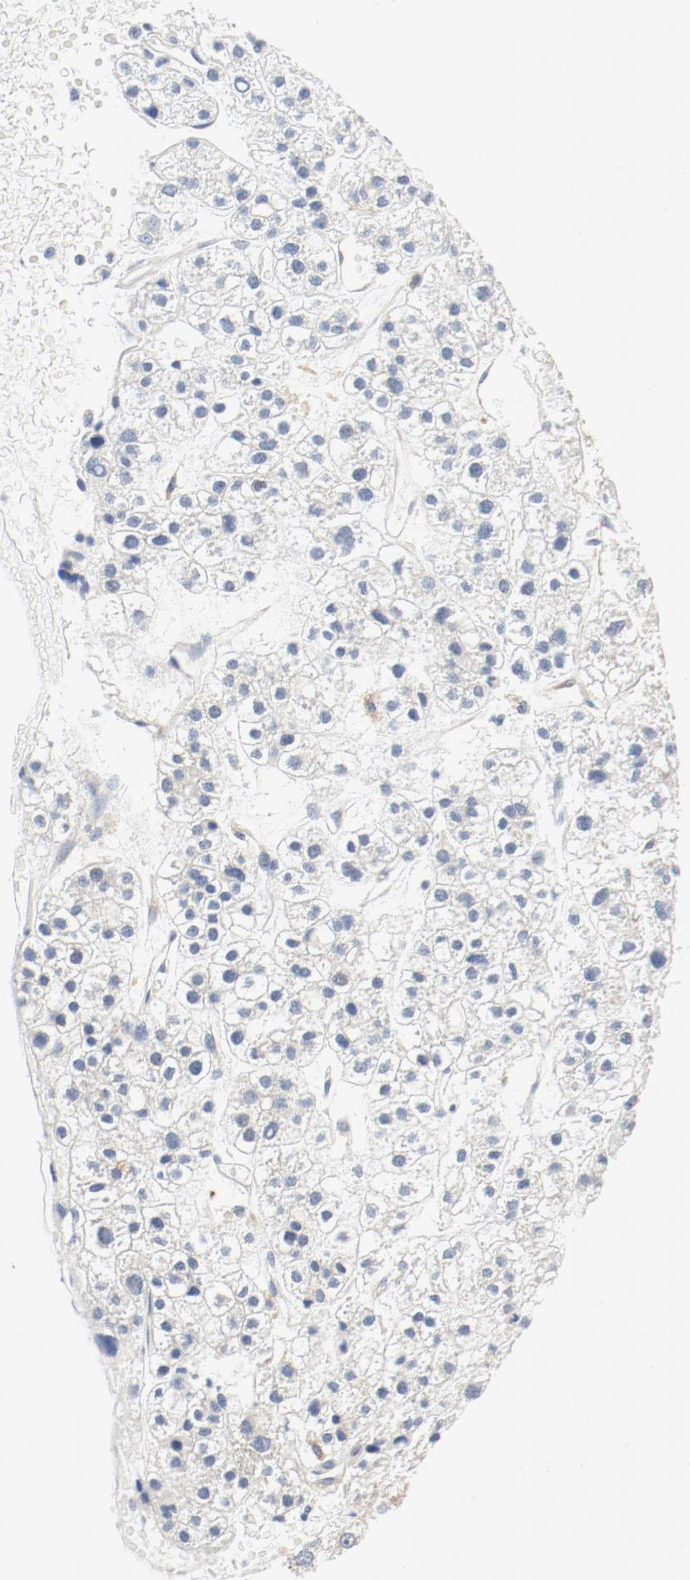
{"staining": {"intensity": "weak", "quantity": "25%-75%", "location": "cytoplasmic/membranous"}, "tissue": "liver cancer", "cell_type": "Tumor cells", "image_type": "cancer", "snomed": [{"axis": "morphology", "description": "Carcinoma, Hepatocellular, NOS"}, {"axis": "topography", "description": "Liver"}], "caption": "This image exhibits immunohistochemistry (IHC) staining of human hepatocellular carcinoma (liver), with low weak cytoplasmic/membranous positivity in approximately 25%-75% of tumor cells.", "gene": "RPS6", "patient": {"sex": "female", "age": 85}}